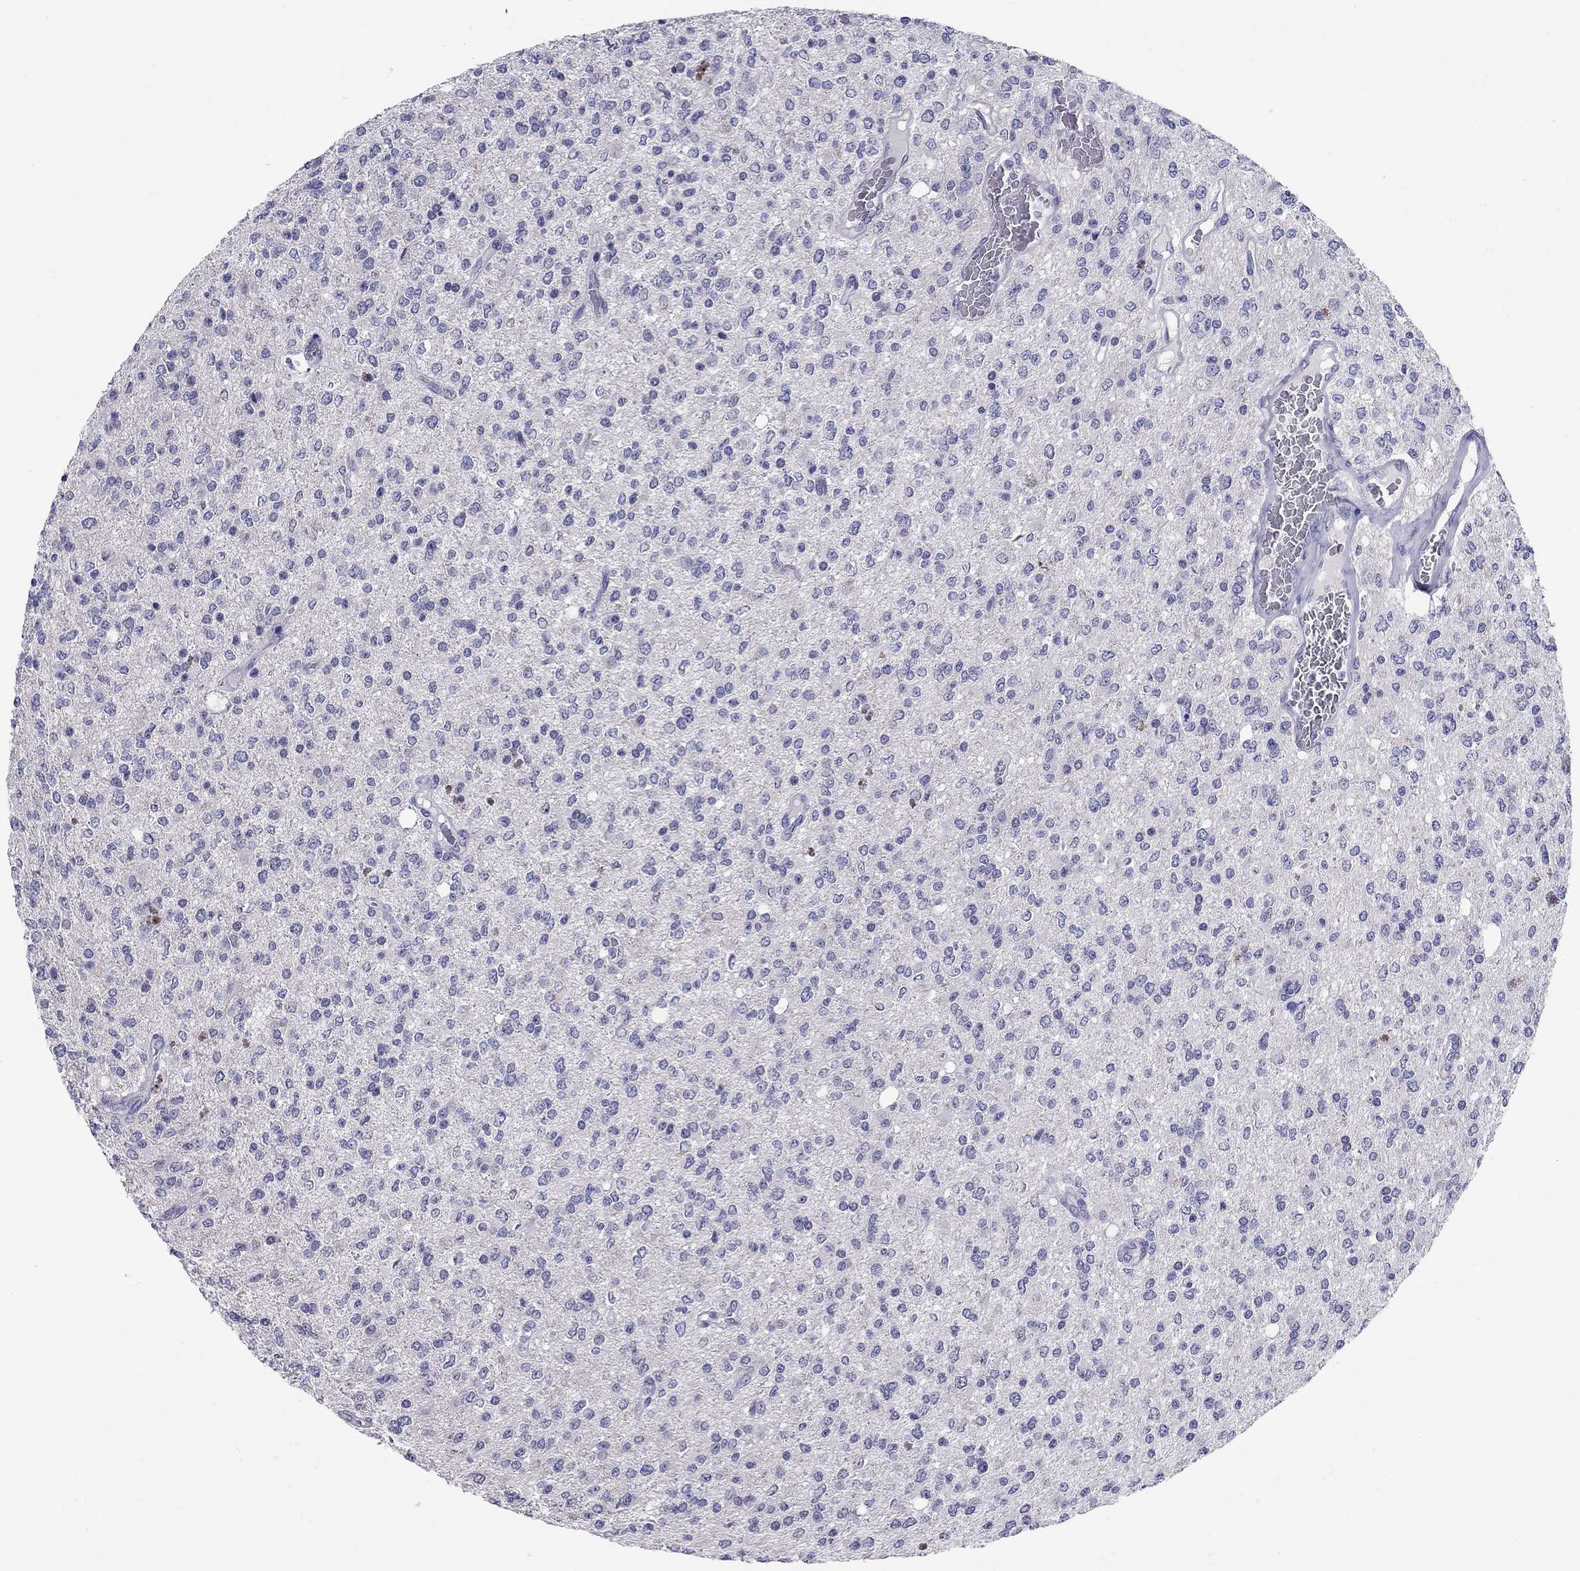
{"staining": {"intensity": "negative", "quantity": "none", "location": "none"}, "tissue": "glioma", "cell_type": "Tumor cells", "image_type": "cancer", "snomed": [{"axis": "morphology", "description": "Glioma, malignant, Low grade"}, {"axis": "topography", "description": "Brain"}], "caption": "Immunohistochemistry of human glioma exhibits no staining in tumor cells. Nuclei are stained in blue.", "gene": "C8orf88", "patient": {"sex": "male", "age": 67}}